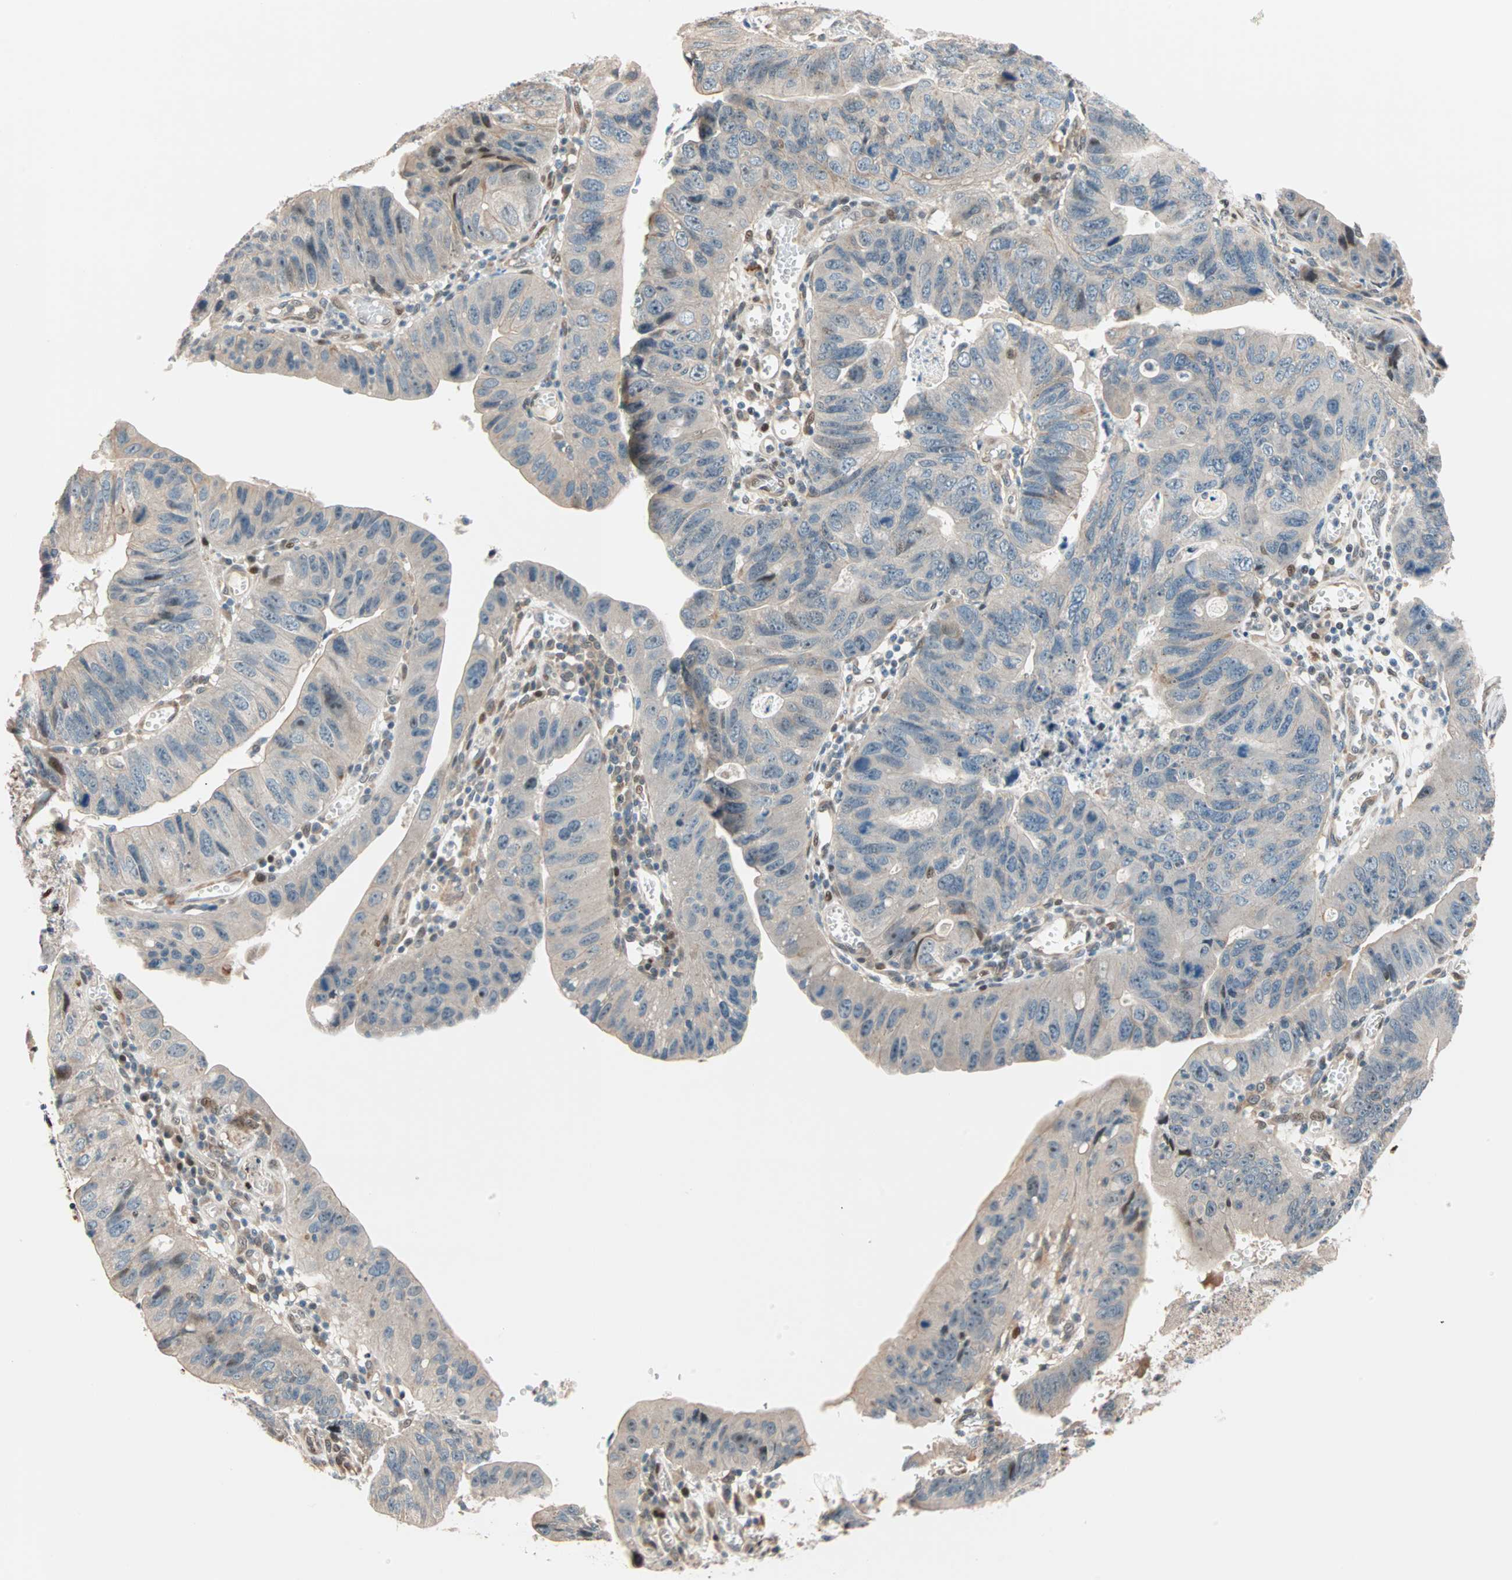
{"staining": {"intensity": "weak", "quantity": ">75%", "location": "cytoplasmic/membranous"}, "tissue": "stomach cancer", "cell_type": "Tumor cells", "image_type": "cancer", "snomed": [{"axis": "morphology", "description": "Adenocarcinoma, NOS"}, {"axis": "topography", "description": "Stomach"}], "caption": "An immunohistochemistry photomicrograph of neoplastic tissue is shown. Protein staining in brown shows weak cytoplasmic/membranous positivity in stomach adenocarcinoma within tumor cells.", "gene": "HECW1", "patient": {"sex": "male", "age": 59}}